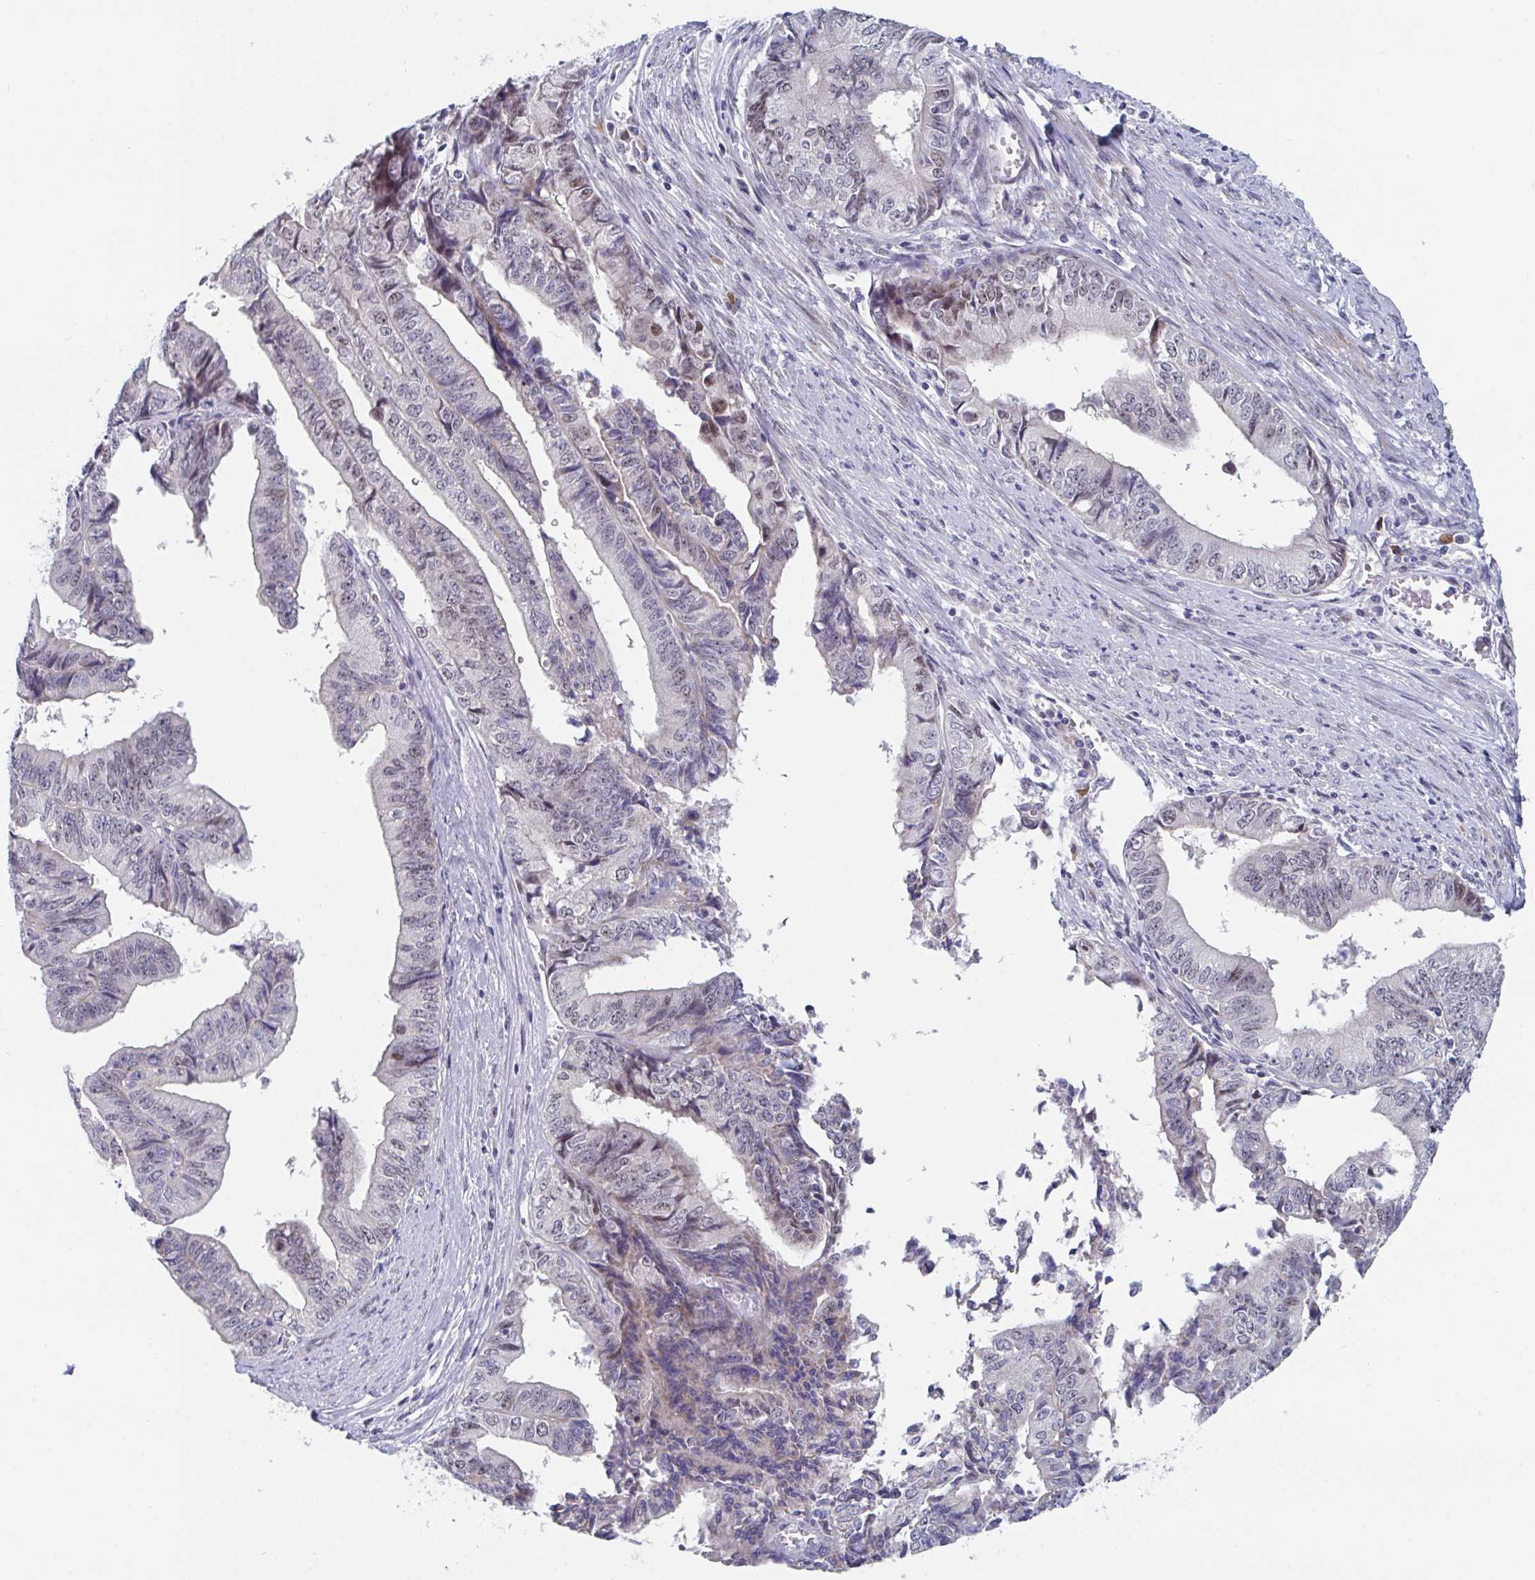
{"staining": {"intensity": "weak", "quantity": "<25%", "location": "nuclear"}, "tissue": "endometrial cancer", "cell_type": "Tumor cells", "image_type": "cancer", "snomed": [{"axis": "morphology", "description": "Adenocarcinoma, NOS"}, {"axis": "topography", "description": "Endometrium"}], "caption": "A photomicrograph of adenocarcinoma (endometrial) stained for a protein displays no brown staining in tumor cells.", "gene": "CENPT", "patient": {"sex": "female", "age": 65}}